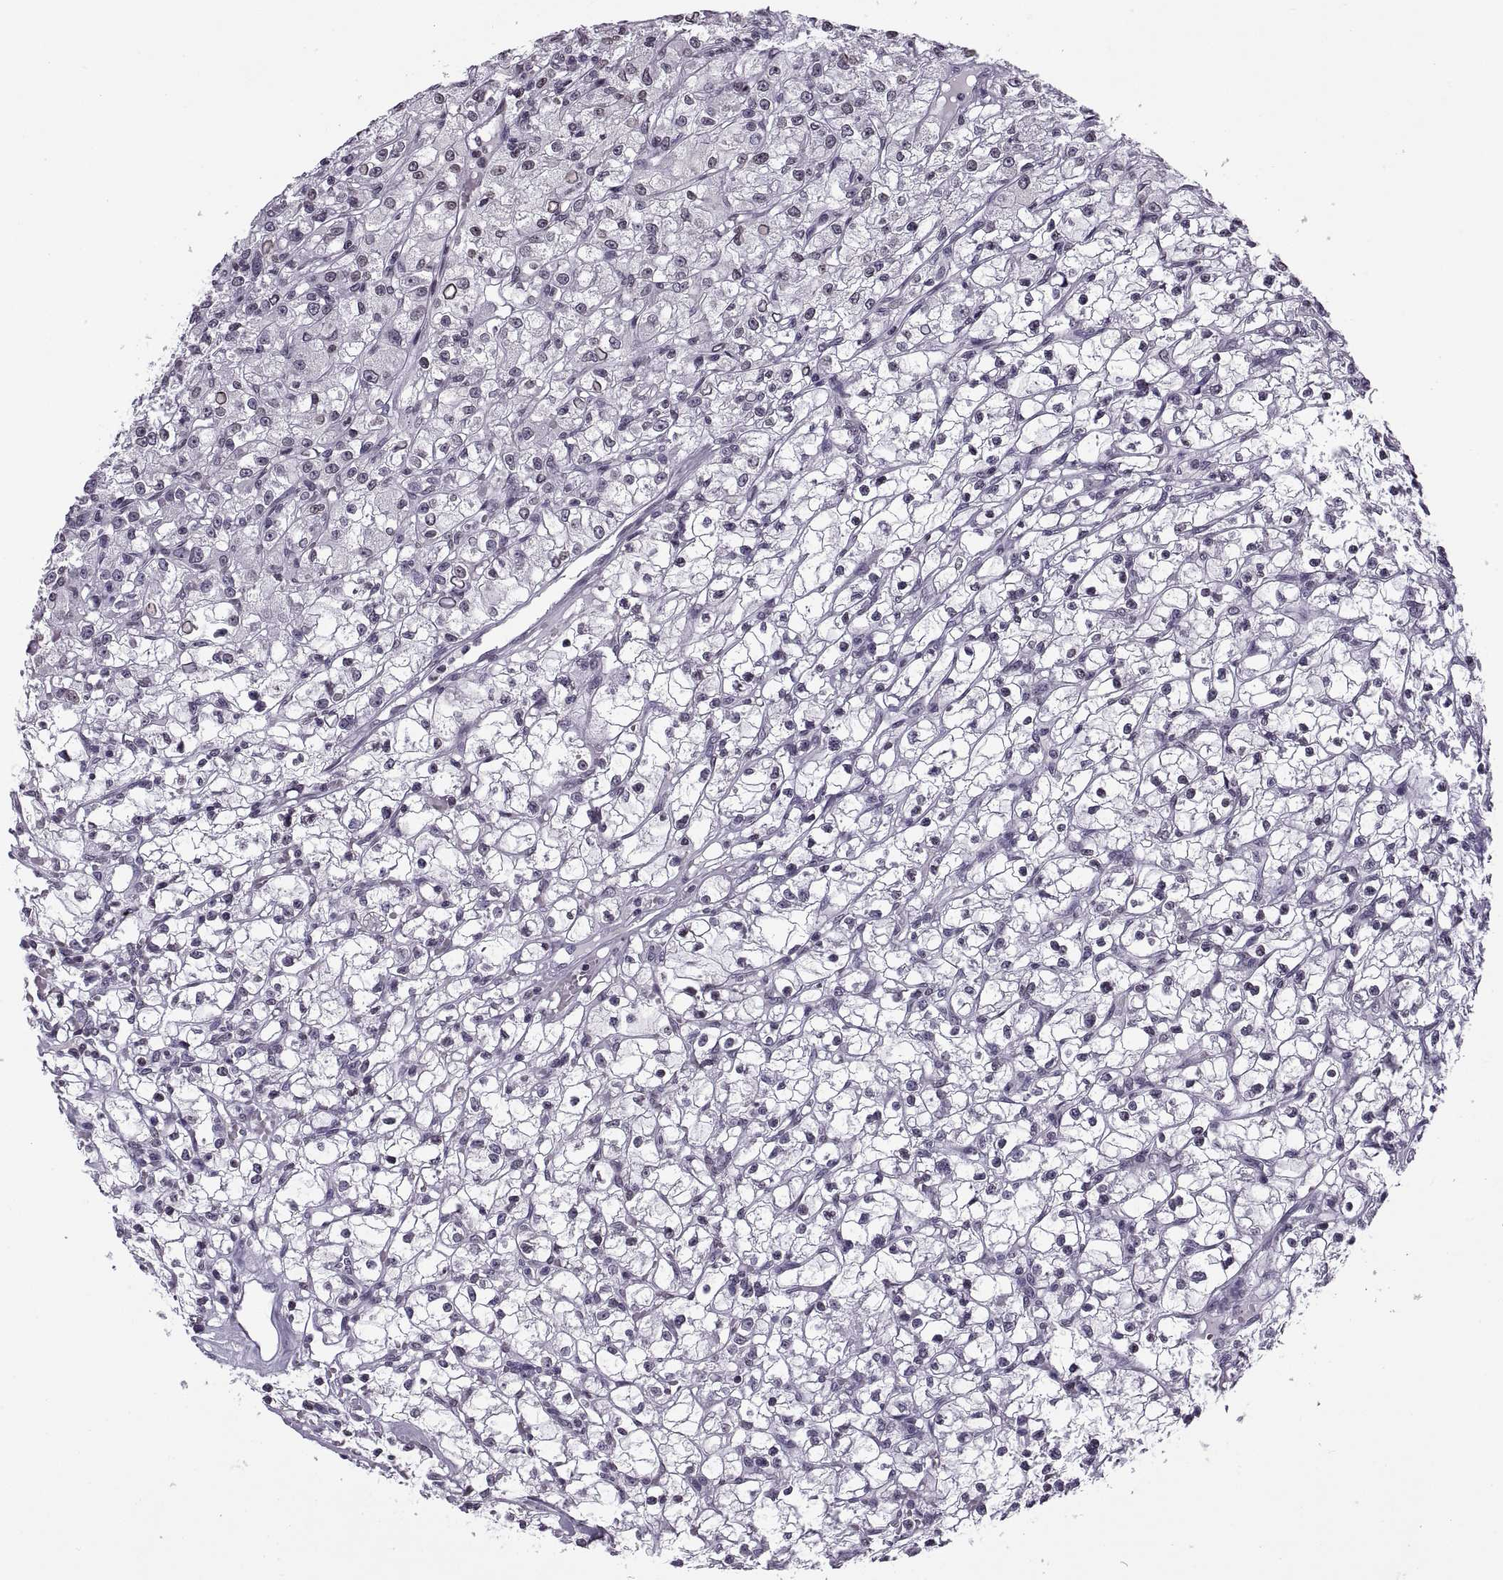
{"staining": {"intensity": "negative", "quantity": "none", "location": "none"}, "tissue": "renal cancer", "cell_type": "Tumor cells", "image_type": "cancer", "snomed": [{"axis": "morphology", "description": "Adenocarcinoma, NOS"}, {"axis": "topography", "description": "Kidney"}], "caption": "High power microscopy histopathology image of an immunohistochemistry micrograph of renal cancer (adenocarcinoma), revealing no significant staining in tumor cells.", "gene": "H1-8", "patient": {"sex": "female", "age": 59}}